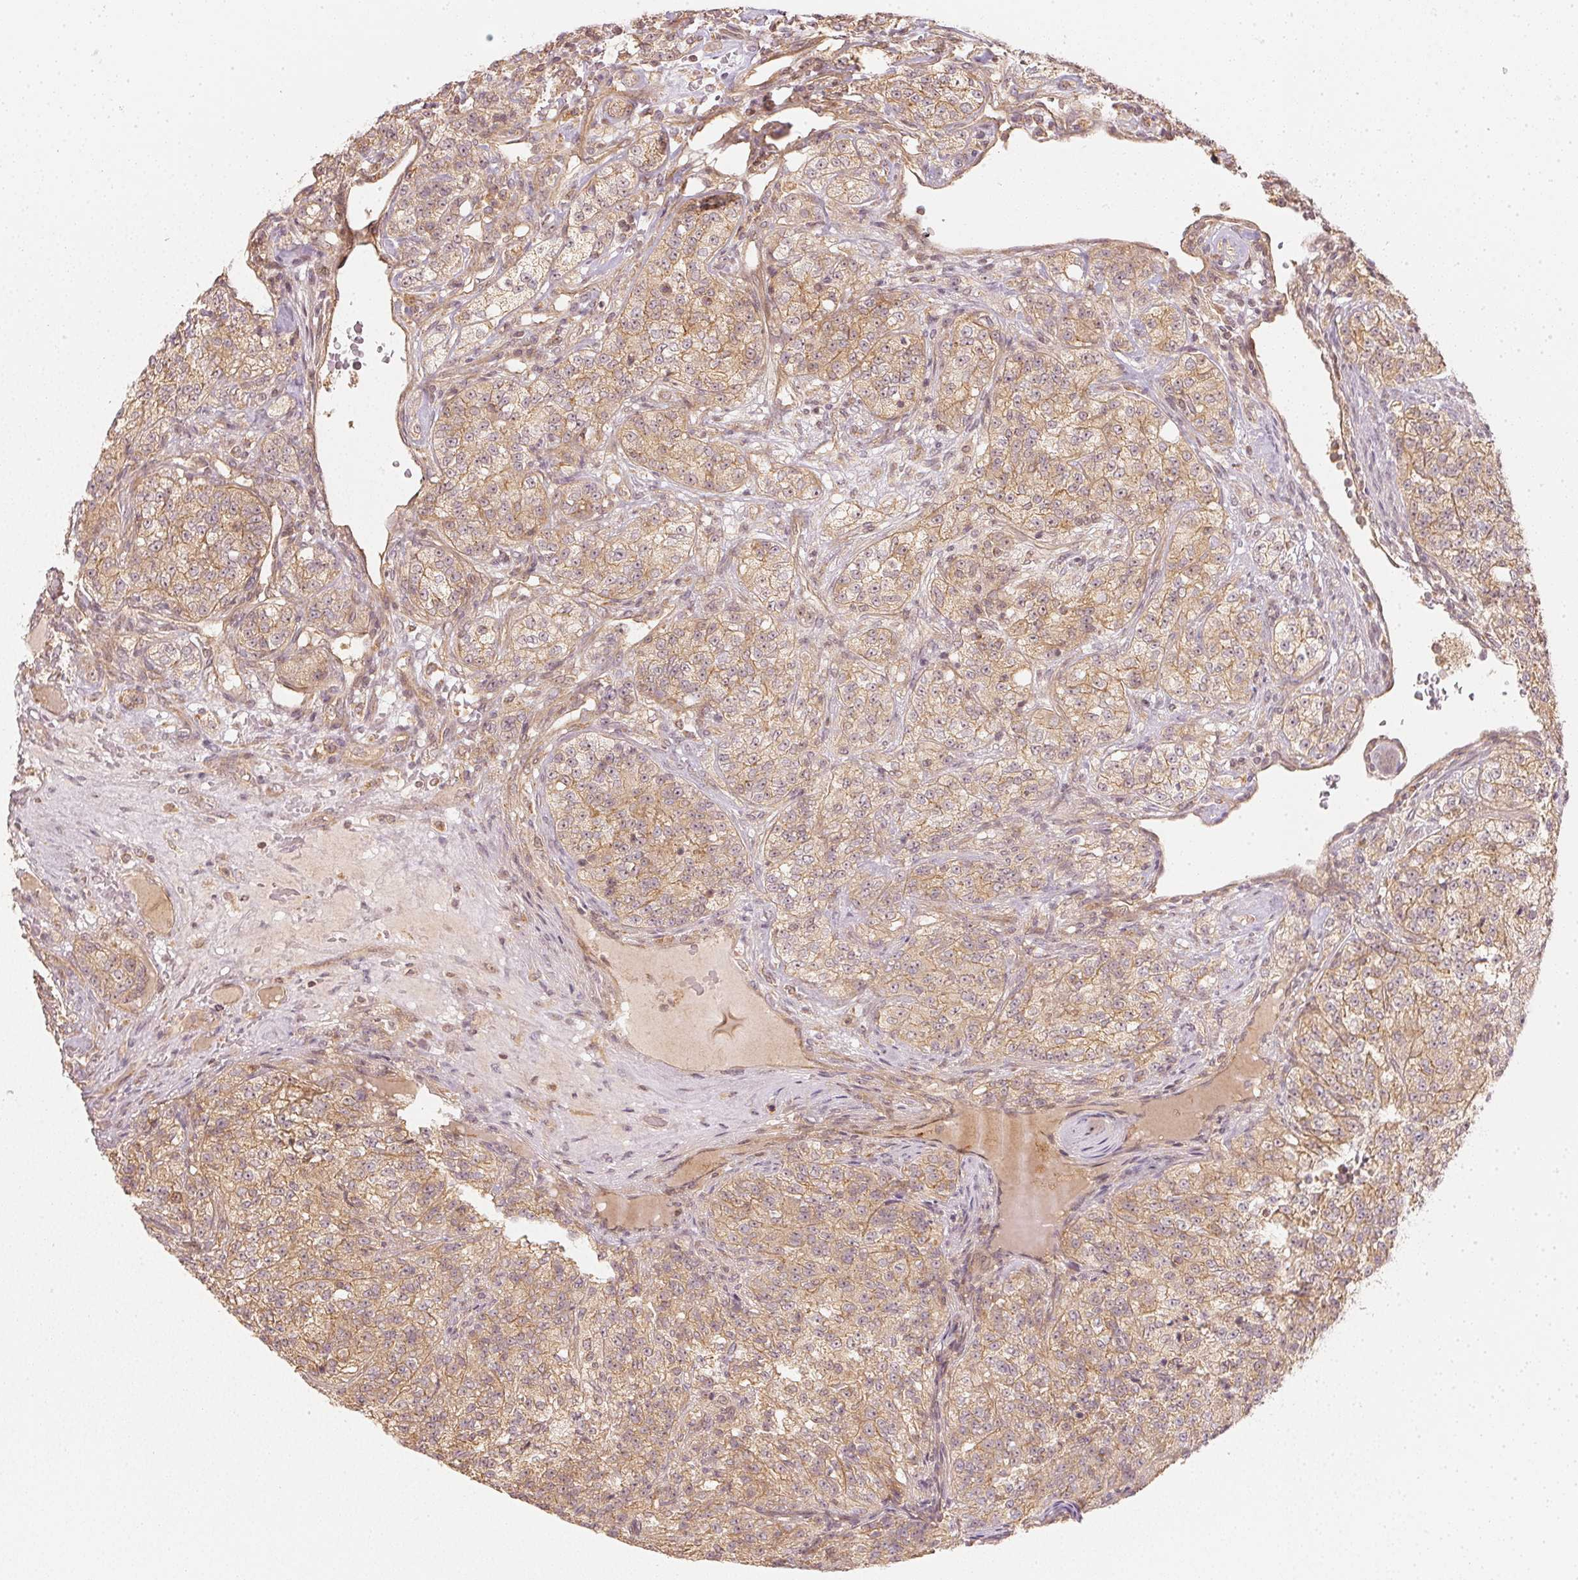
{"staining": {"intensity": "moderate", "quantity": ">75%", "location": "cytoplasmic/membranous,nuclear"}, "tissue": "renal cancer", "cell_type": "Tumor cells", "image_type": "cancer", "snomed": [{"axis": "morphology", "description": "Adenocarcinoma, NOS"}, {"axis": "topography", "description": "Kidney"}], "caption": "This is an image of immunohistochemistry (IHC) staining of renal cancer, which shows moderate expression in the cytoplasmic/membranous and nuclear of tumor cells.", "gene": "WDR54", "patient": {"sex": "female", "age": 63}}